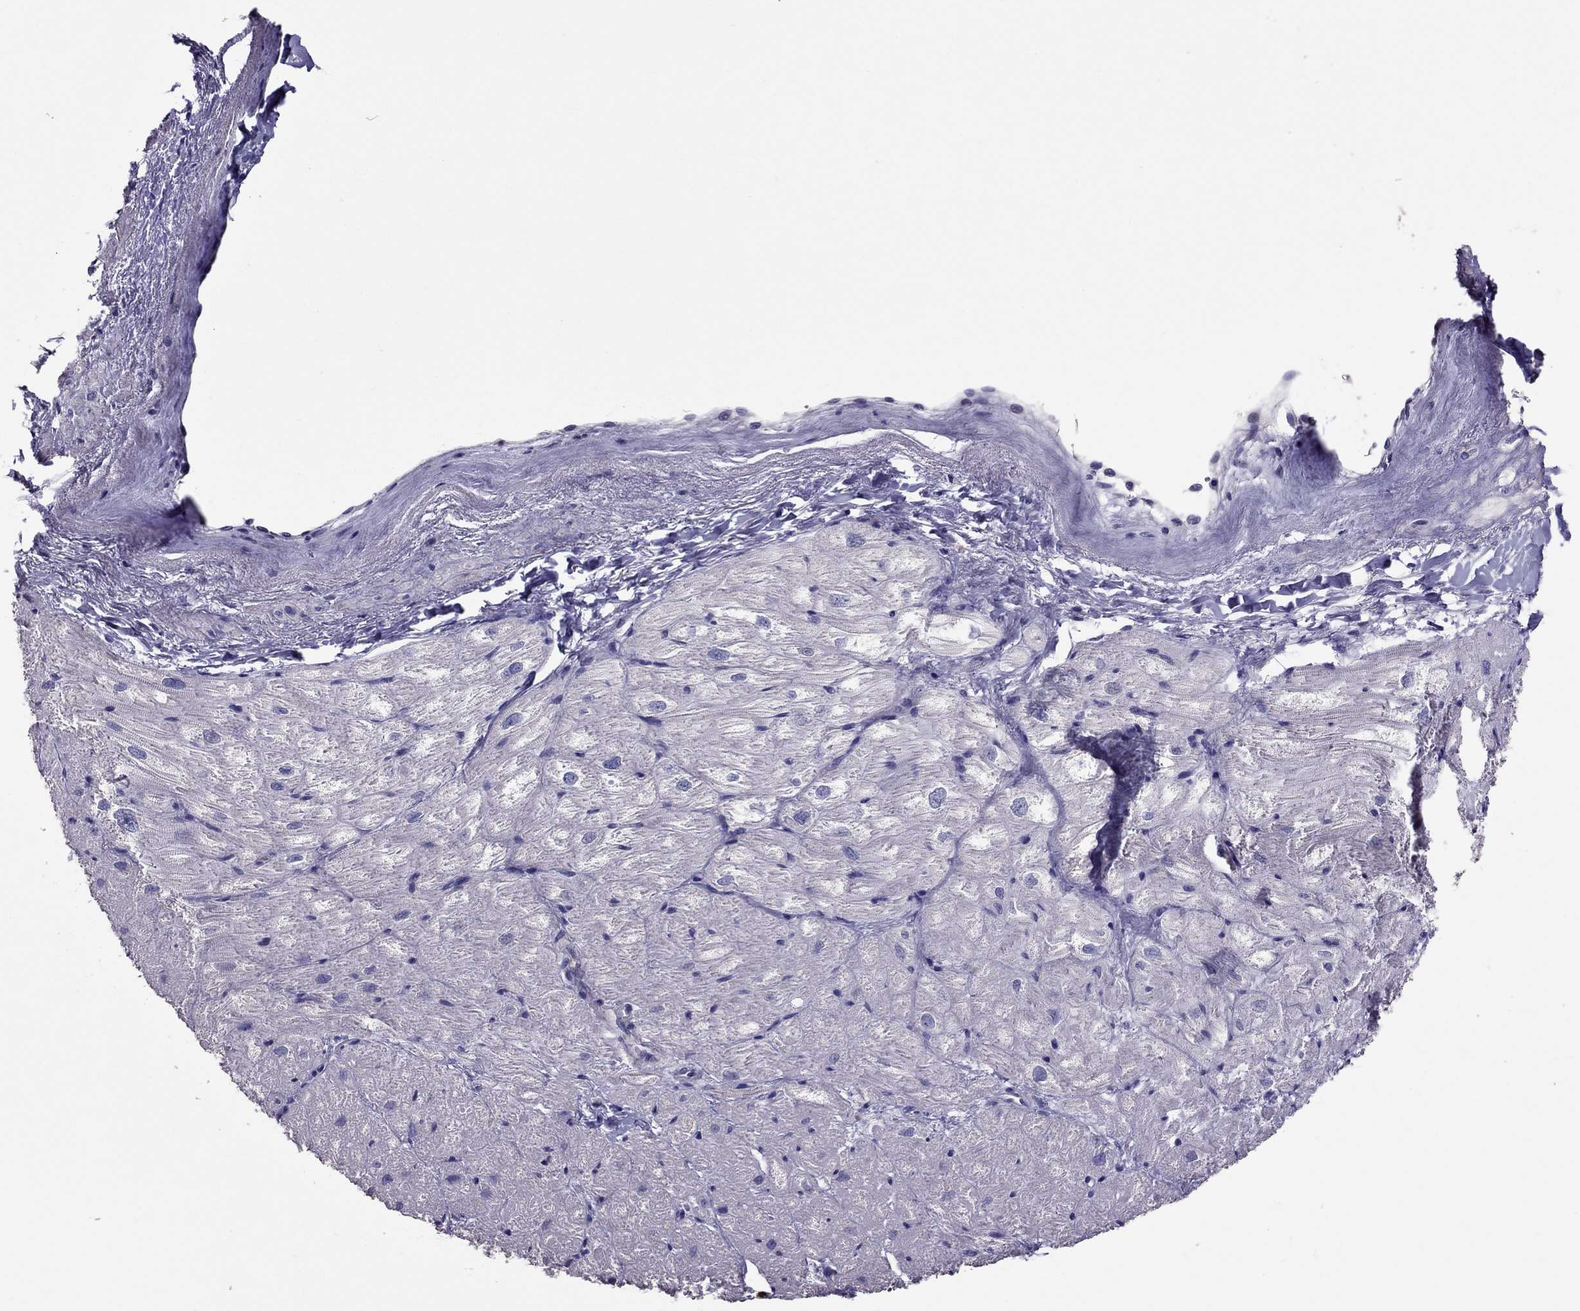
{"staining": {"intensity": "negative", "quantity": "none", "location": "none"}, "tissue": "heart muscle", "cell_type": "Cardiomyocytes", "image_type": "normal", "snomed": [{"axis": "morphology", "description": "Normal tissue, NOS"}, {"axis": "topography", "description": "Heart"}], "caption": "Immunohistochemistry of benign heart muscle displays no staining in cardiomyocytes. (Brightfield microscopy of DAB IHC at high magnification).", "gene": "LRRC46", "patient": {"sex": "male", "age": 57}}